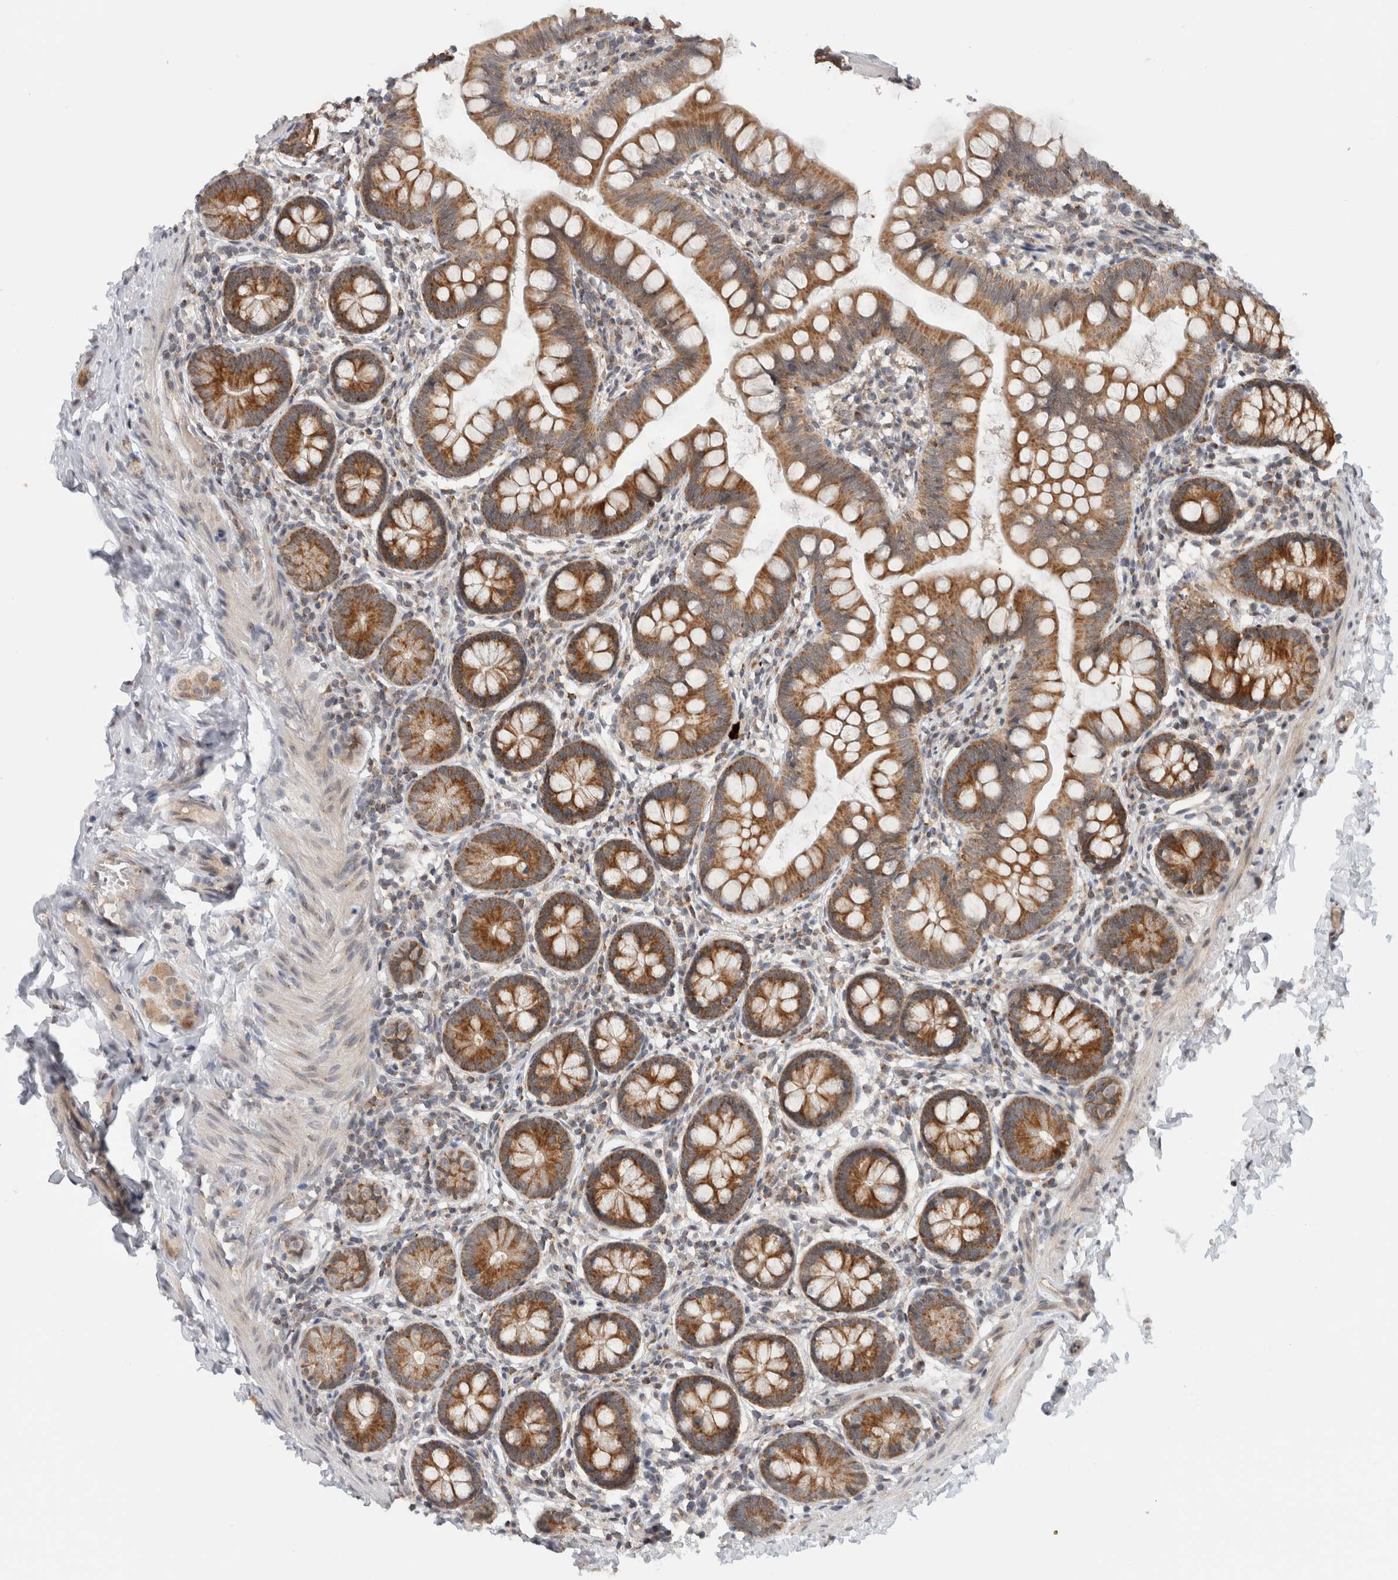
{"staining": {"intensity": "moderate", "quantity": ">75%", "location": "cytoplasmic/membranous"}, "tissue": "small intestine", "cell_type": "Glandular cells", "image_type": "normal", "snomed": [{"axis": "morphology", "description": "Normal tissue, NOS"}, {"axis": "topography", "description": "Small intestine"}], "caption": "Immunohistochemical staining of unremarkable small intestine shows >75% levels of moderate cytoplasmic/membranous protein expression in about >75% of glandular cells.", "gene": "CMC2", "patient": {"sex": "male", "age": 7}}